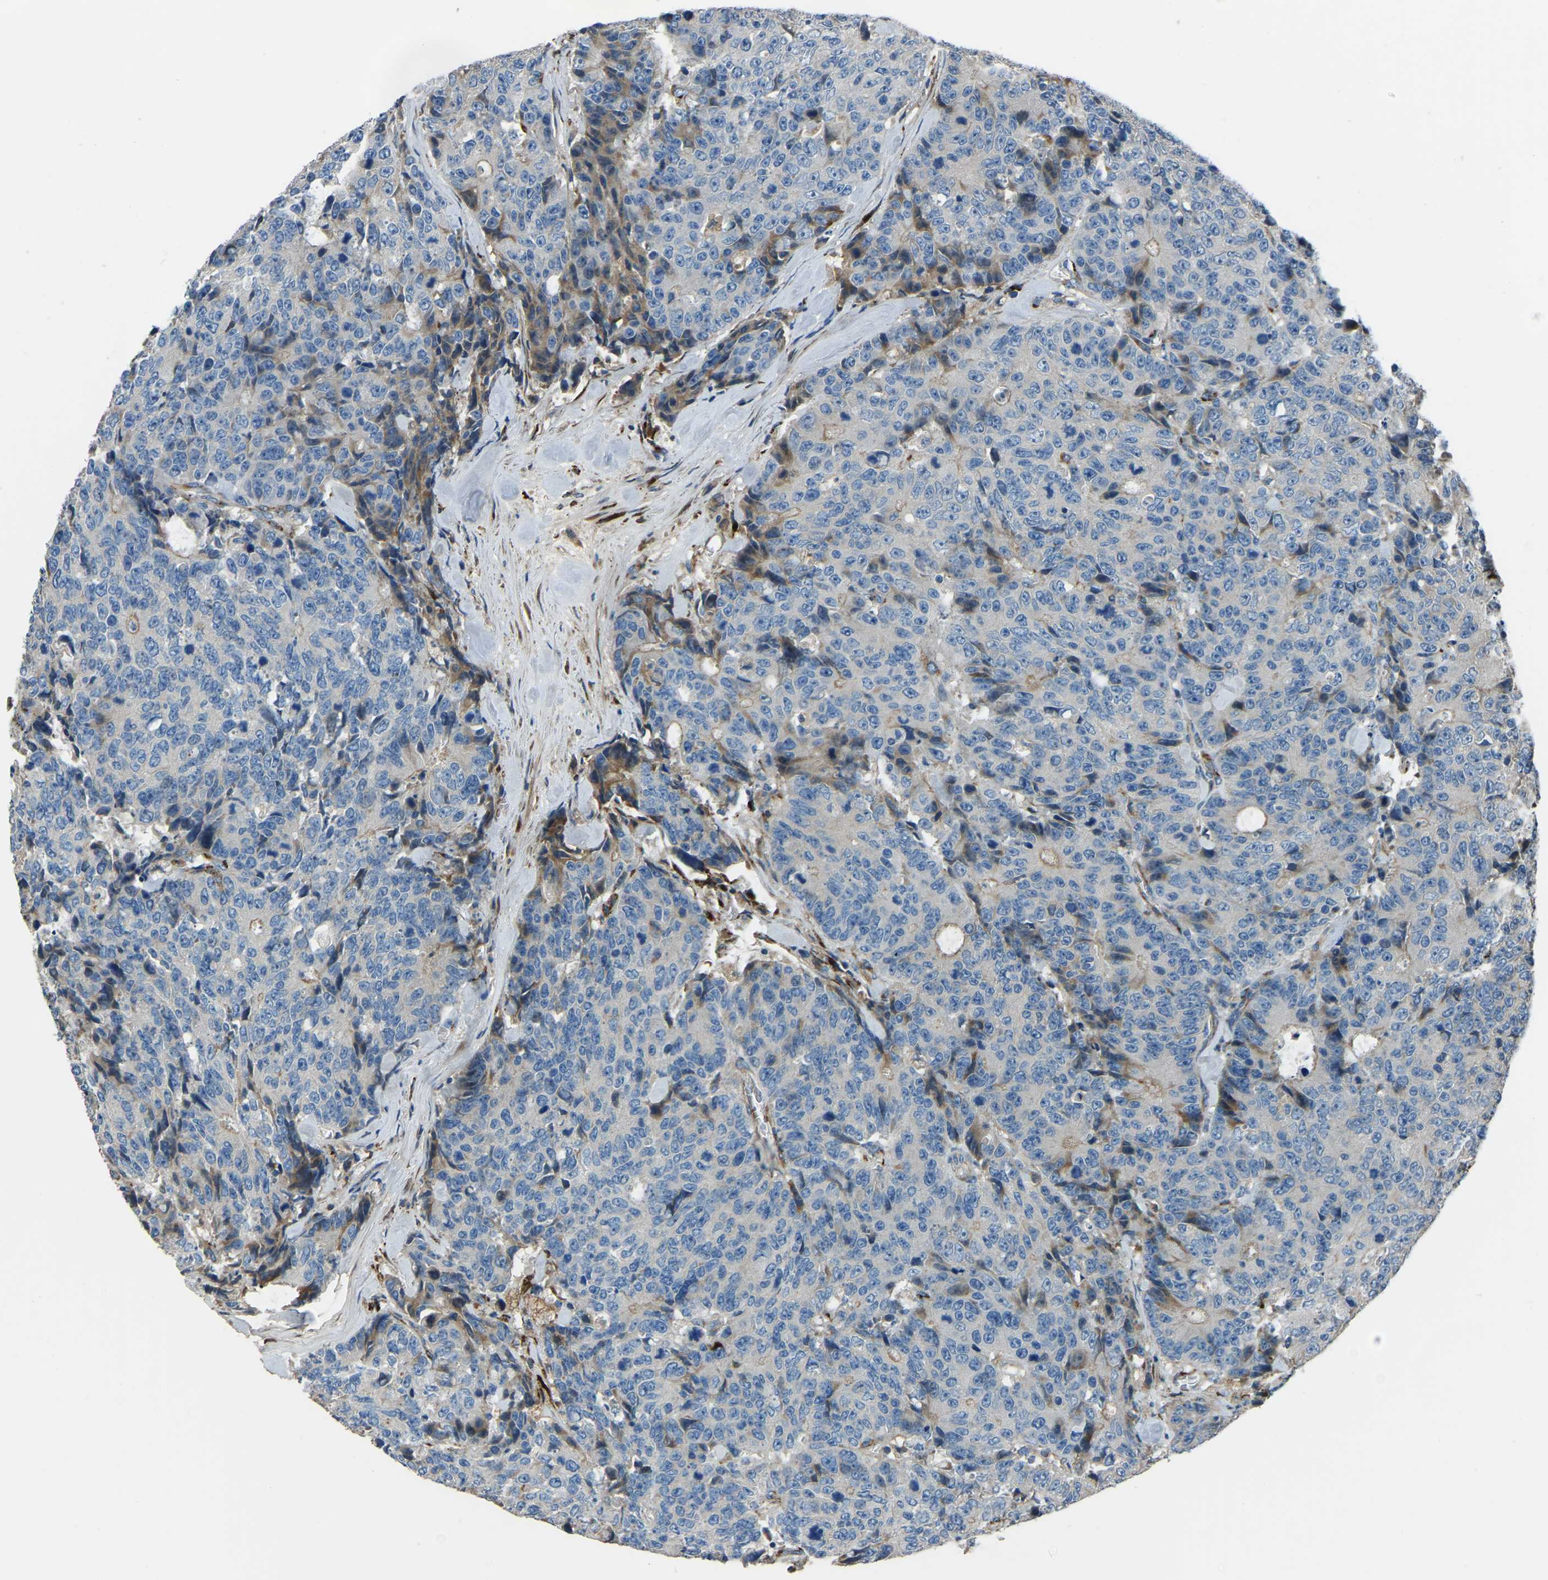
{"staining": {"intensity": "negative", "quantity": "none", "location": "none"}, "tissue": "colorectal cancer", "cell_type": "Tumor cells", "image_type": "cancer", "snomed": [{"axis": "morphology", "description": "Adenocarcinoma, NOS"}, {"axis": "topography", "description": "Colon"}], "caption": "Protein analysis of colorectal cancer reveals no significant staining in tumor cells.", "gene": "COL3A1", "patient": {"sex": "female", "age": 86}}